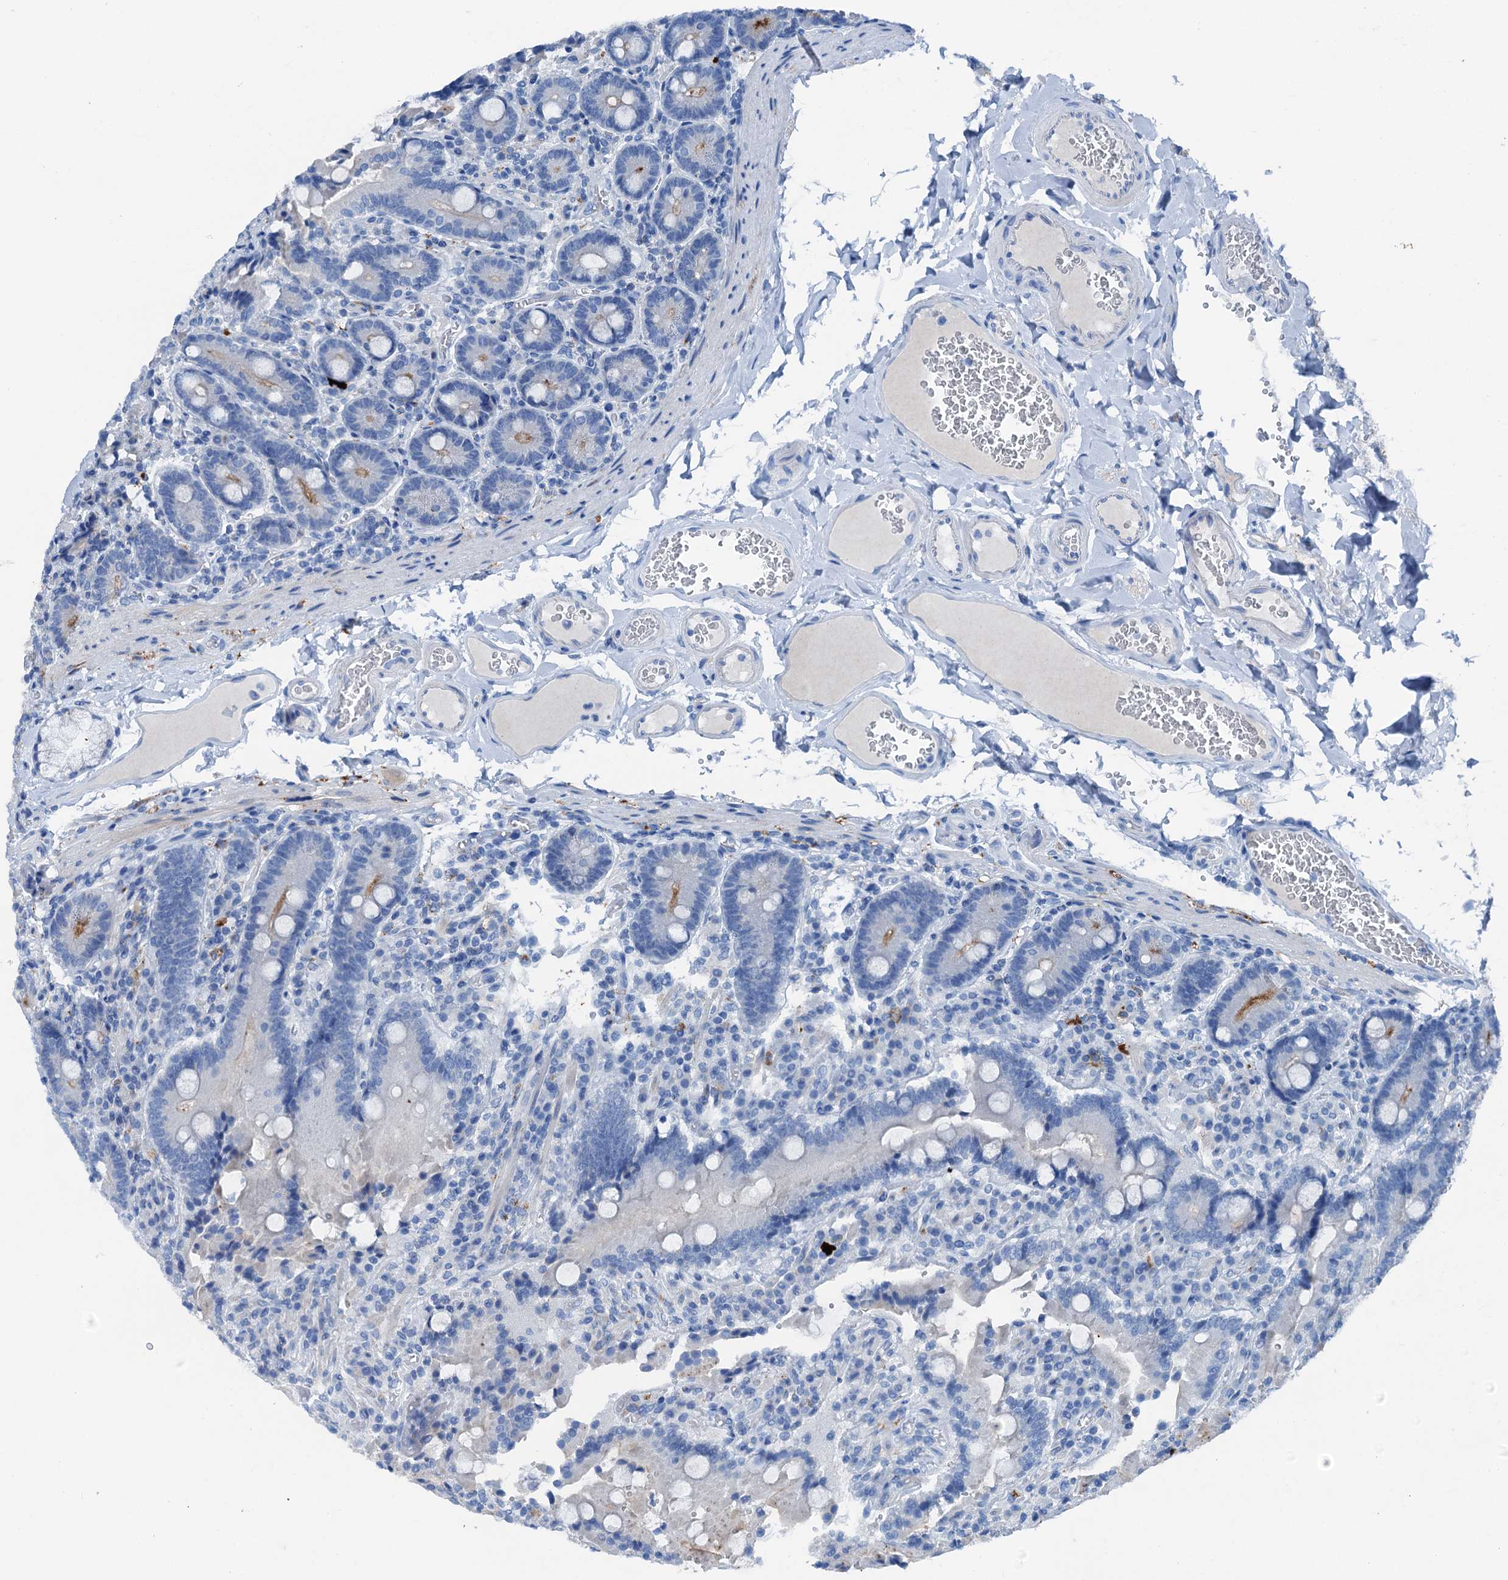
{"staining": {"intensity": "weak", "quantity": "<25%", "location": "cytoplasmic/membranous"}, "tissue": "duodenum", "cell_type": "Glandular cells", "image_type": "normal", "snomed": [{"axis": "morphology", "description": "Normal tissue, NOS"}, {"axis": "topography", "description": "Duodenum"}], "caption": "An immunohistochemistry (IHC) micrograph of benign duodenum is shown. There is no staining in glandular cells of duodenum.", "gene": "C1QTNF4", "patient": {"sex": "female", "age": 62}}